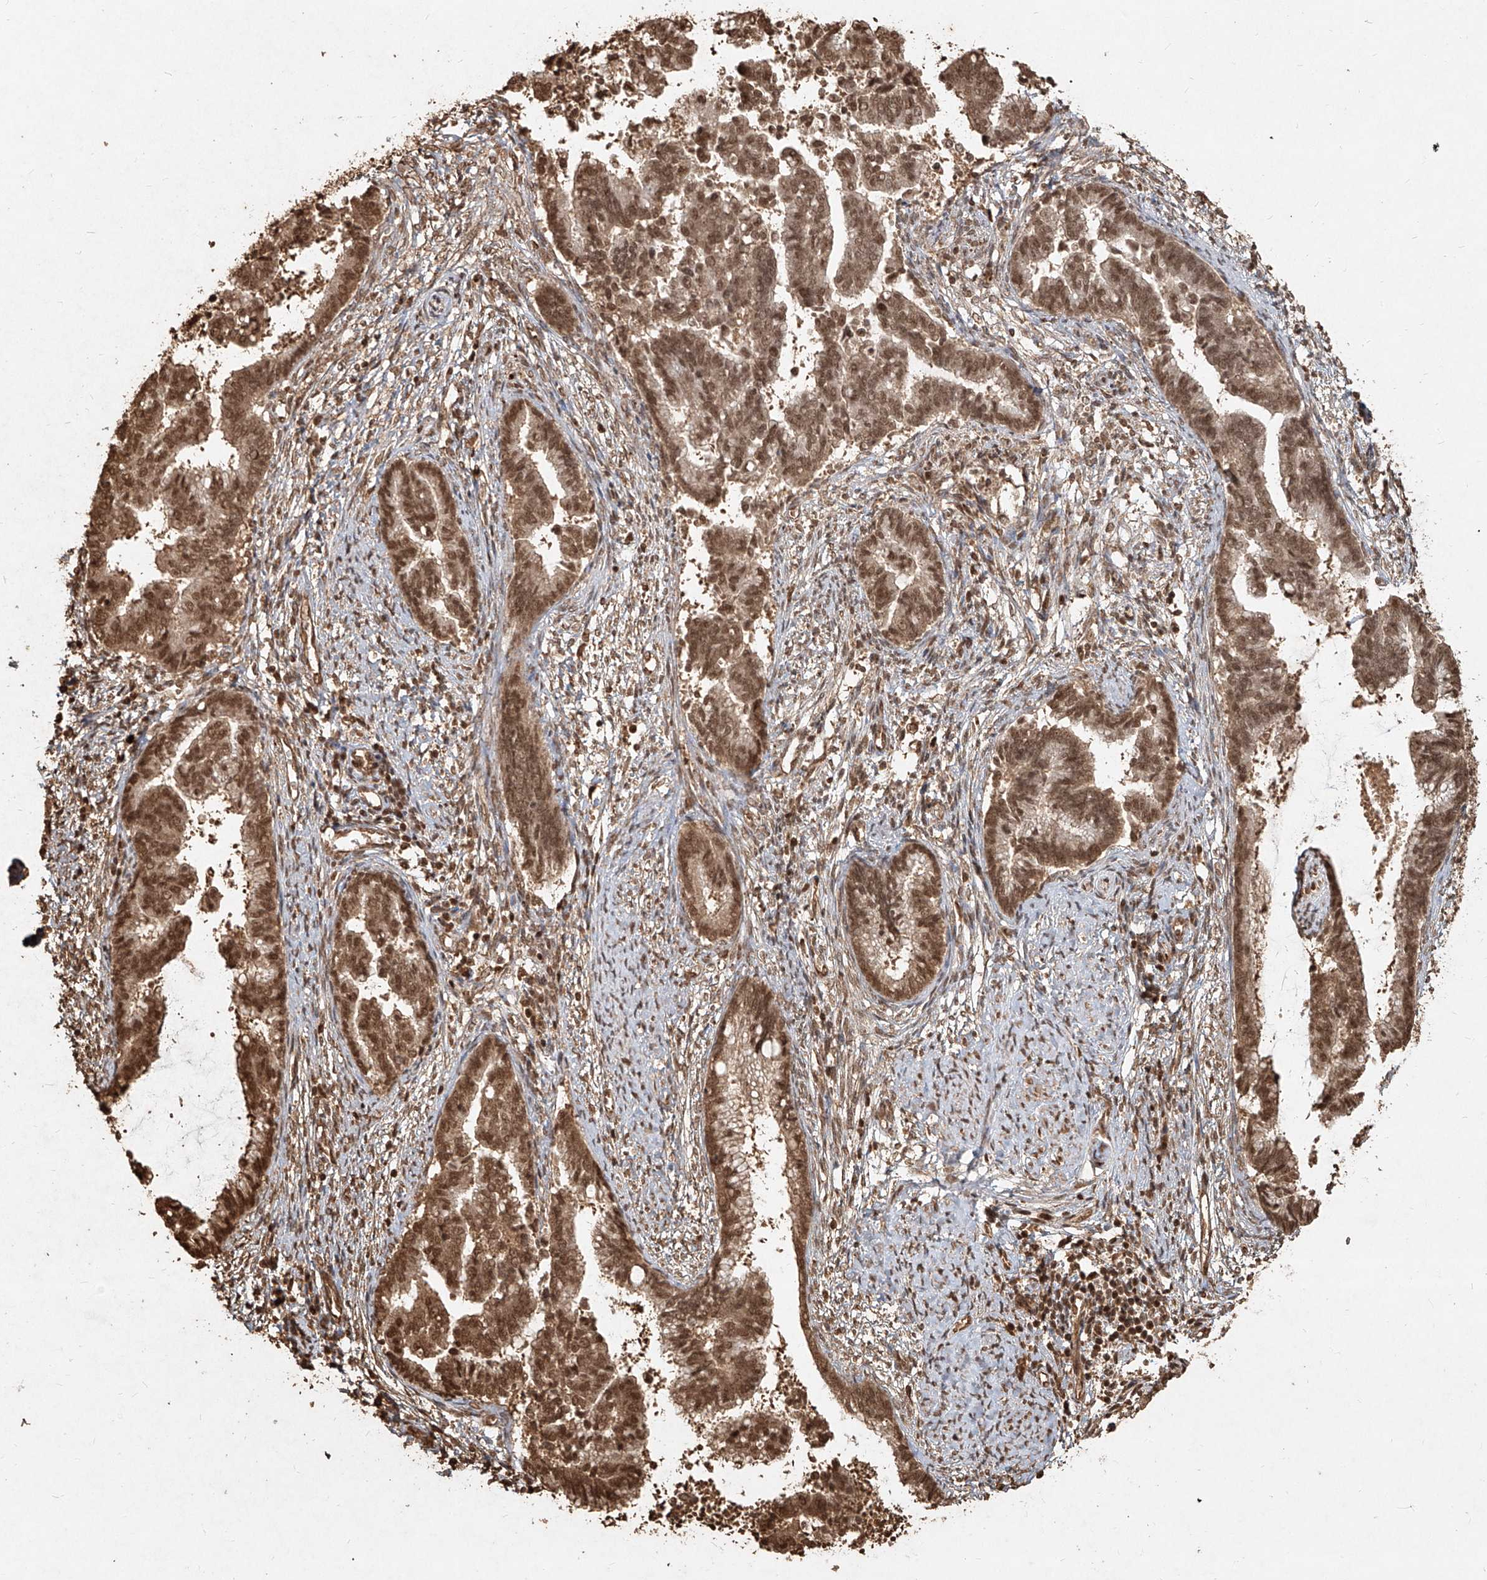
{"staining": {"intensity": "moderate", "quantity": ">75%", "location": "cytoplasmic/membranous,nuclear"}, "tissue": "cervical cancer", "cell_type": "Tumor cells", "image_type": "cancer", "snomed": [{"axis": "morphology", "description": "Adenocarcinoma, NOS"}, {"axis": "topography", "description": "Cervix"}], "caption": "This histopathology image demonstrates cervical adenocarcinoma stained with immunohistochemistry to label a protein in brown. The cytoplasmic/membranous and nuclear of tumor cells show moderate positivity for the protein. Nuclei are counter-stained blue.", "gene": "UBE2K", "patient": {"sex": "female", "age": 44}}